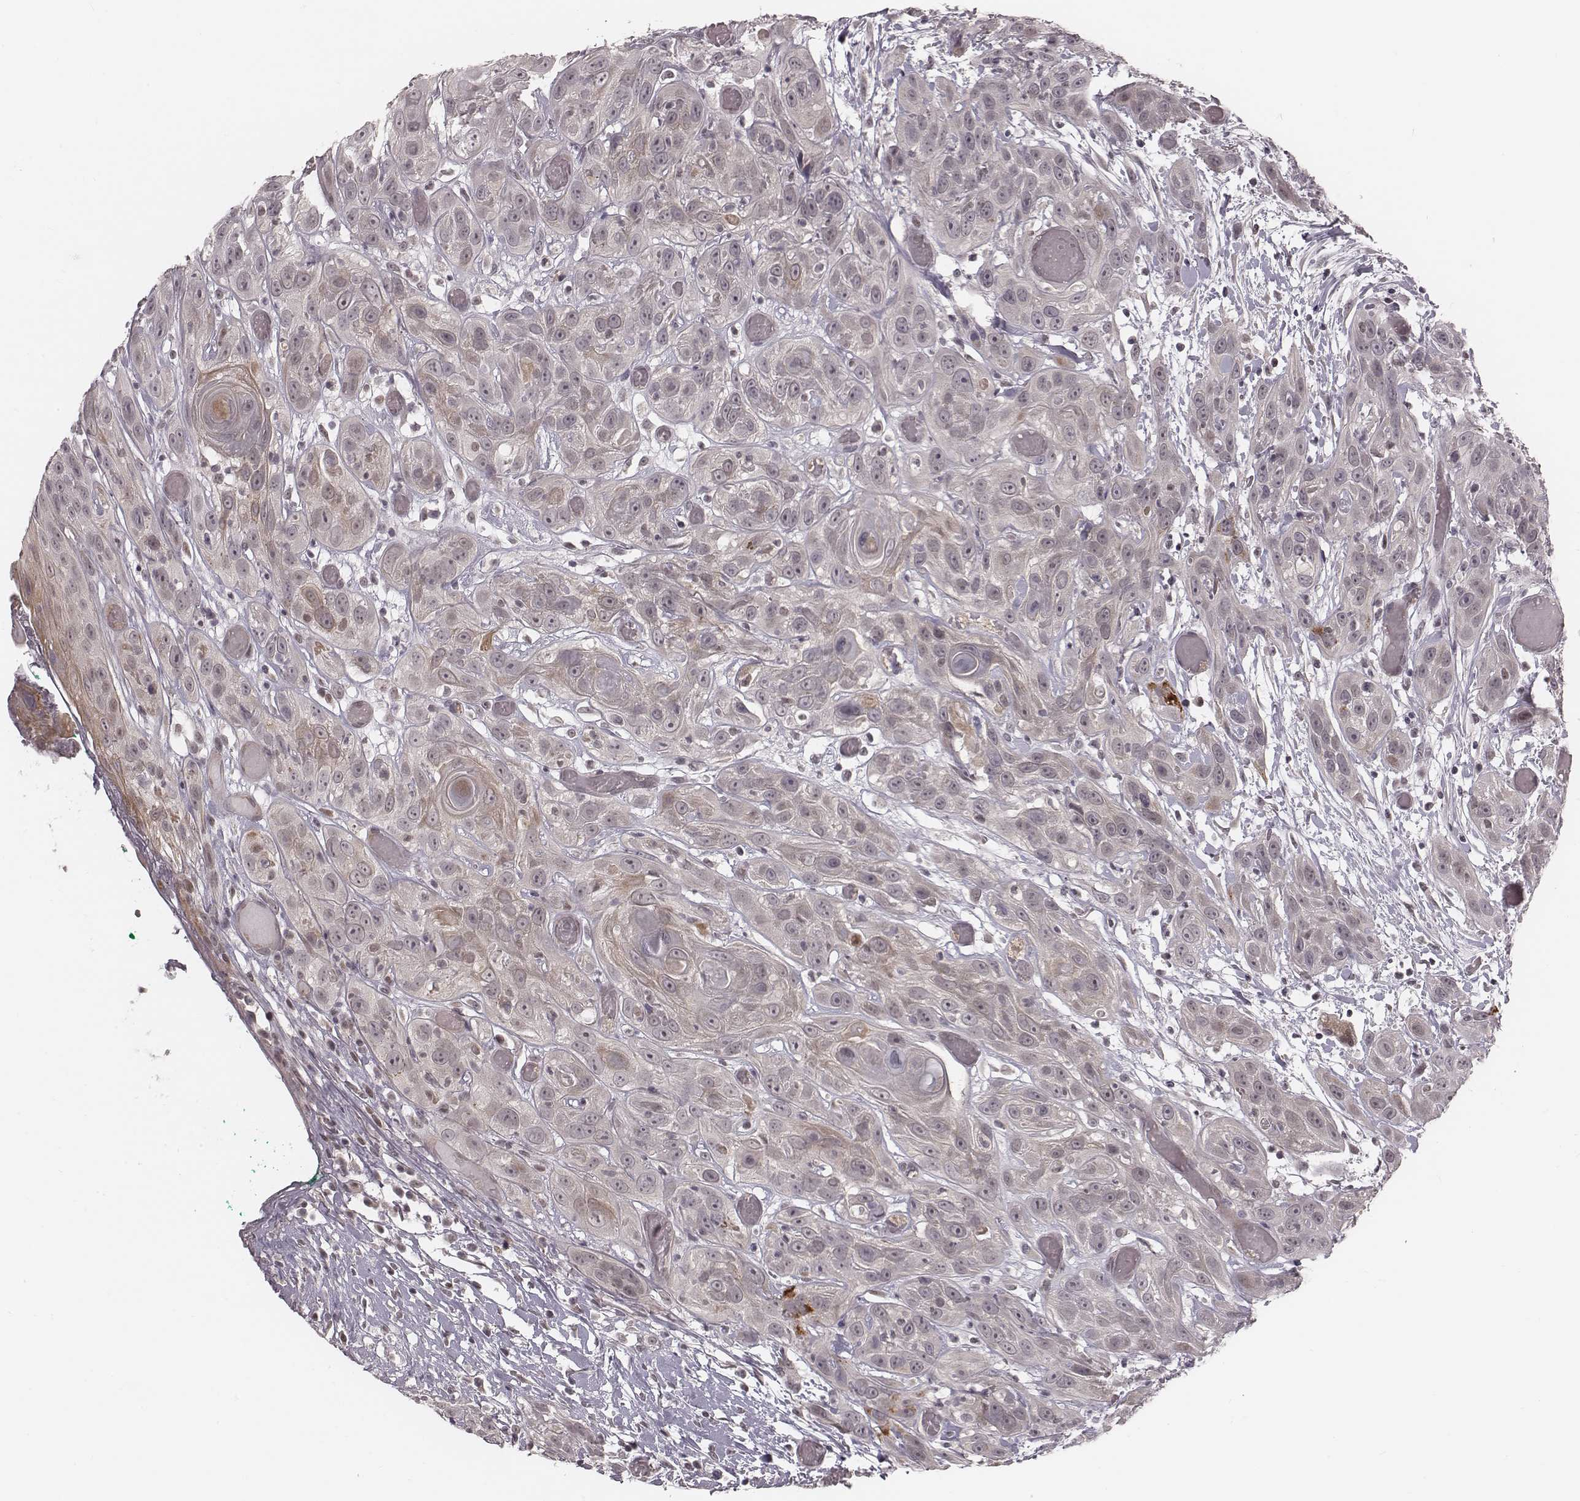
{"staining": {"intensity": "negative", "quantity": "none", "location": "none"}, "tissue": "head and neck cancer", "cell_type": "Tumor cells", "image_type": "cancer", "snomed": [{"axis": "morphology", "description": "Normal tissue, NOS"}, {"axis": "morphology", "description": "Squamous cell carcinoma, NOS"}, {"axis": "topography", "description": "Oral tissue"}, {"axis": "topography", "description": "Salivary gland"}, {"axis": "topography", "description": "Head-Neck"}], "caption": "This is a photomicrograph of IHC staining of head and neck cancer, which shows no staining in tumor cells.", "gene": "IQCG", "patient": {"sex": "female", "age": 62}}